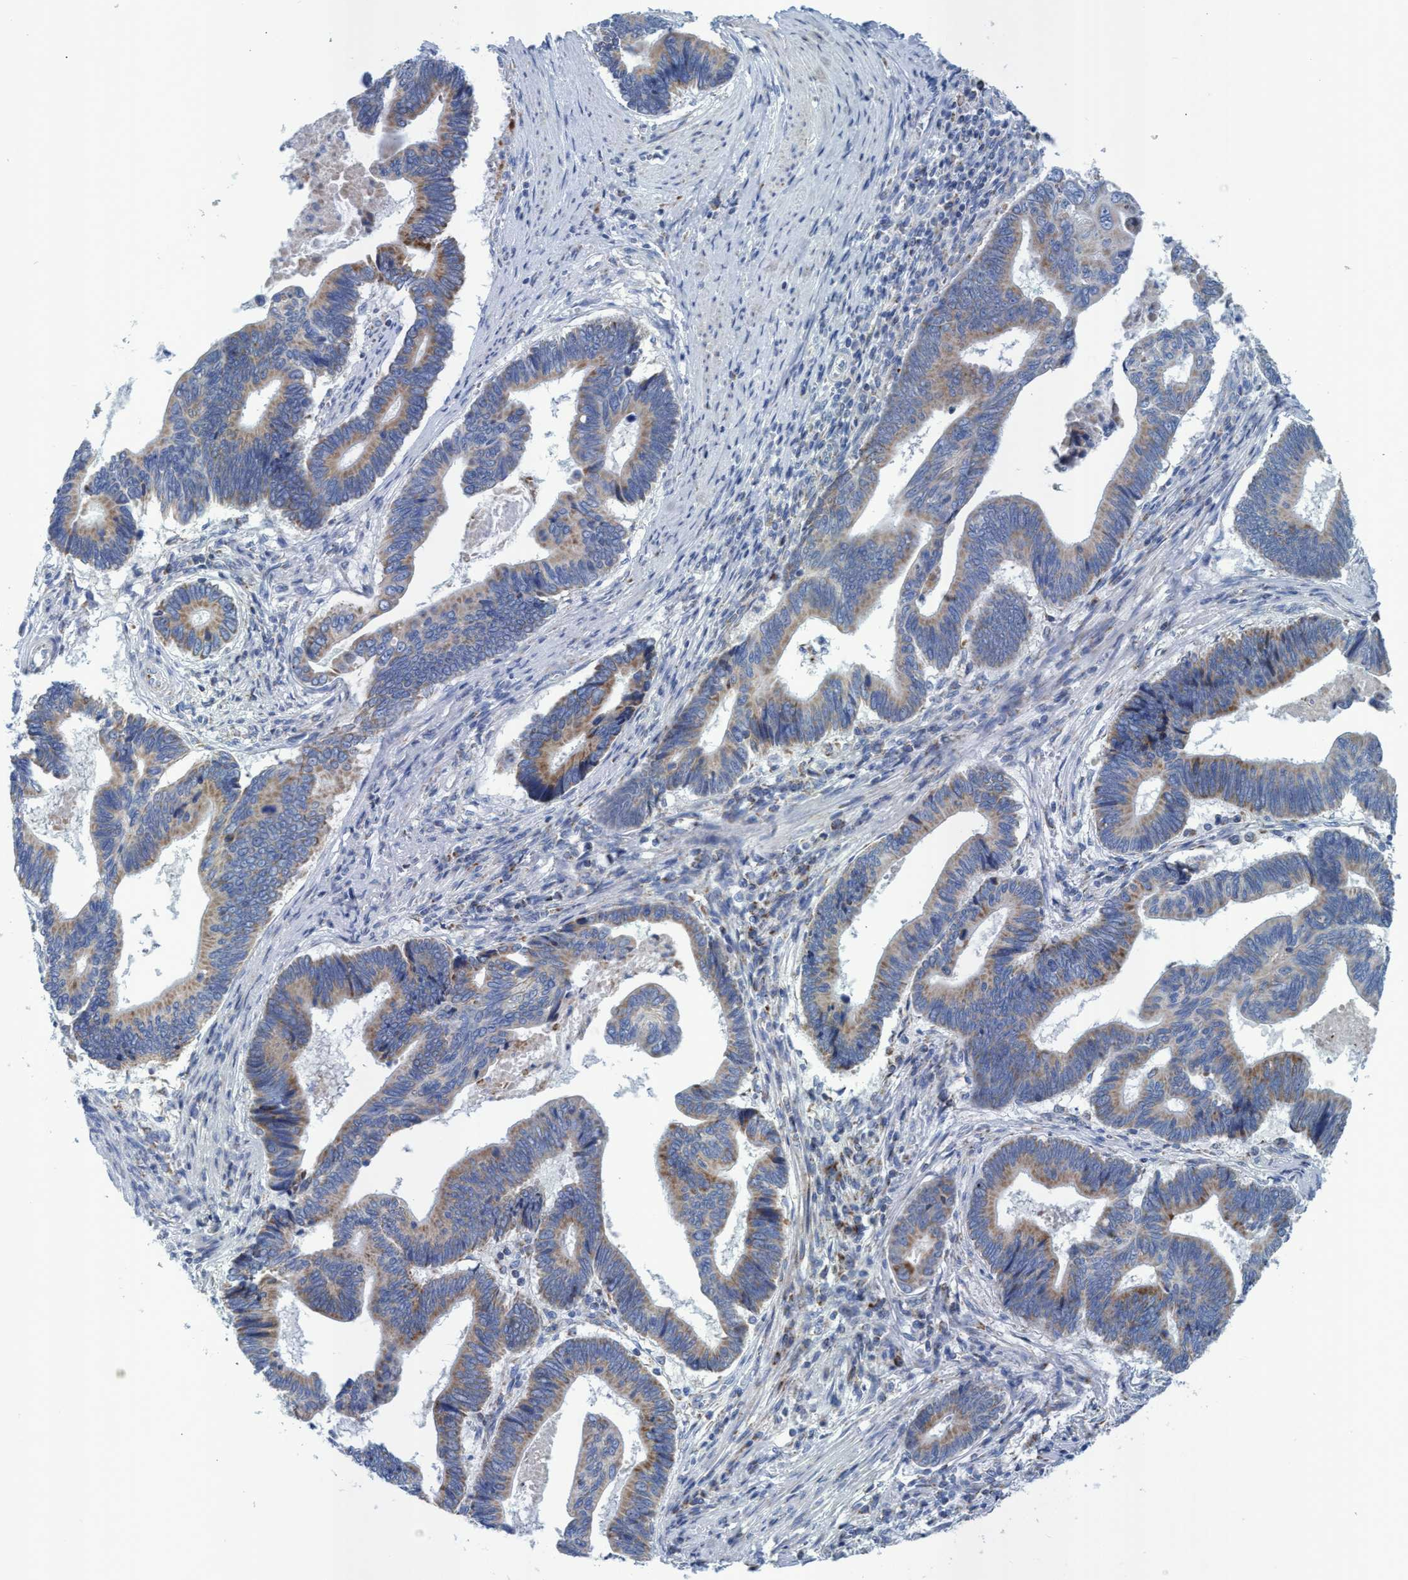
{"staining": {"intensity": "moderate", "quantity": ">75%", "location": "cytoplasmic/membranous"}, "tissue": "pancreatic cancer", "cell_type": "Tumor cells", "image_type": "cancer", "snomed": [{"axis": "morphology", "description": "Adenocarcinoma, NOS"}, {"axis": "topography", "description": "Pancreas"}], "caption": "Human pancreatic cancer (adenocarcinoma) stained for a protein (brown) displays moderate cytoplasmic/membranous positive positivity in about >75% of tumor cells.", "gene": "GGA3", "patient": {"sex": "female", "age": 70}}